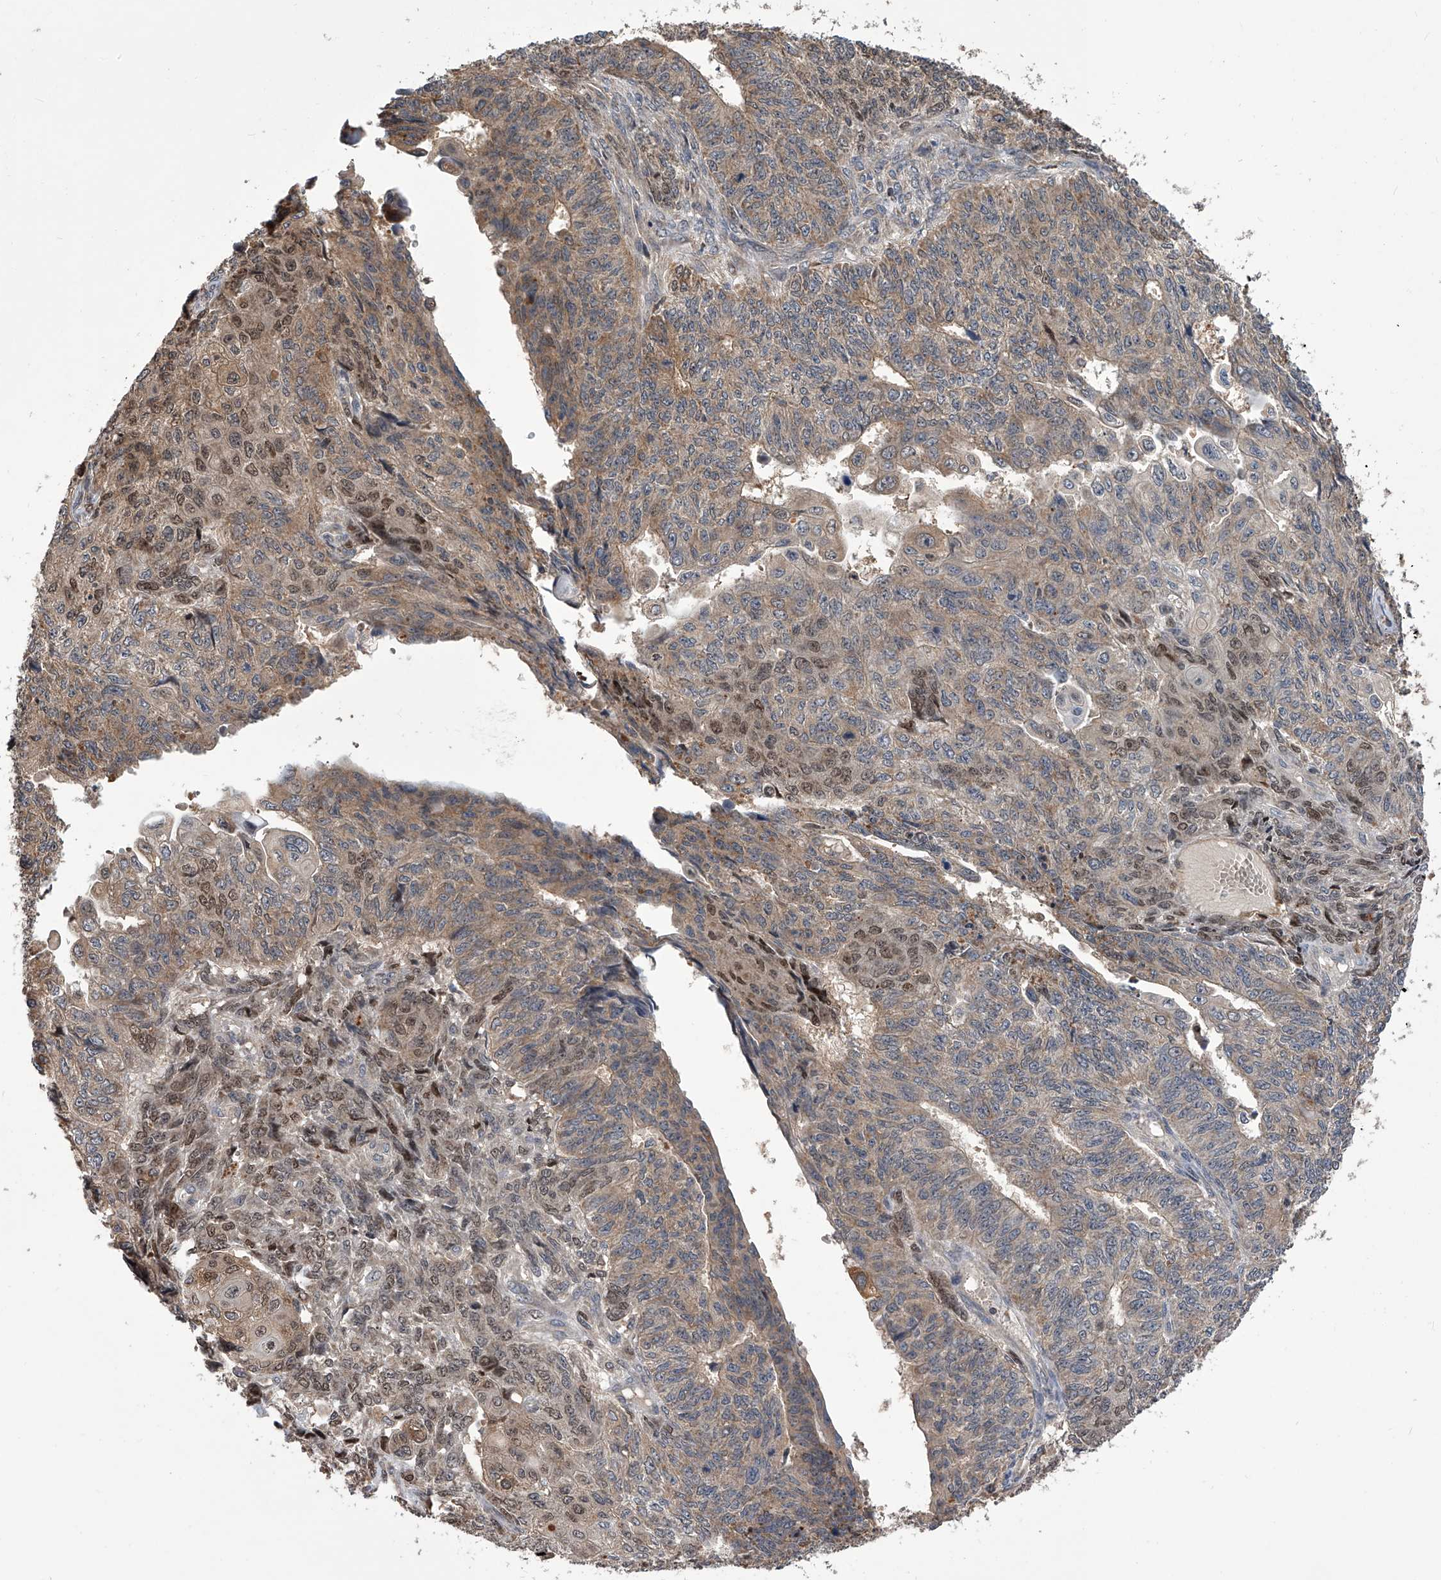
{"staining": {"intensity": "weak", "quantity": ">75%", "location": "cytoplasmic/membranous,nuclear"}, "tissue": "endometrial cancer", "cell_type": "Tumor cells", "image_type": "cancer", "snomed": [{"axis": "morphology", "description": "Adenocarcinoma, NOS"}, {"axis": "topography", "description": "Endometrium"}], "caption": "Human adenocarcinoma (endometrial) stained for a protein (brown) demonstrates weak cytoplasmic/membranous and nuclear positive expression in about >75% of tumor cells.", "gene": "GMDS", "patient": {"sex": "female", "age": 32}}